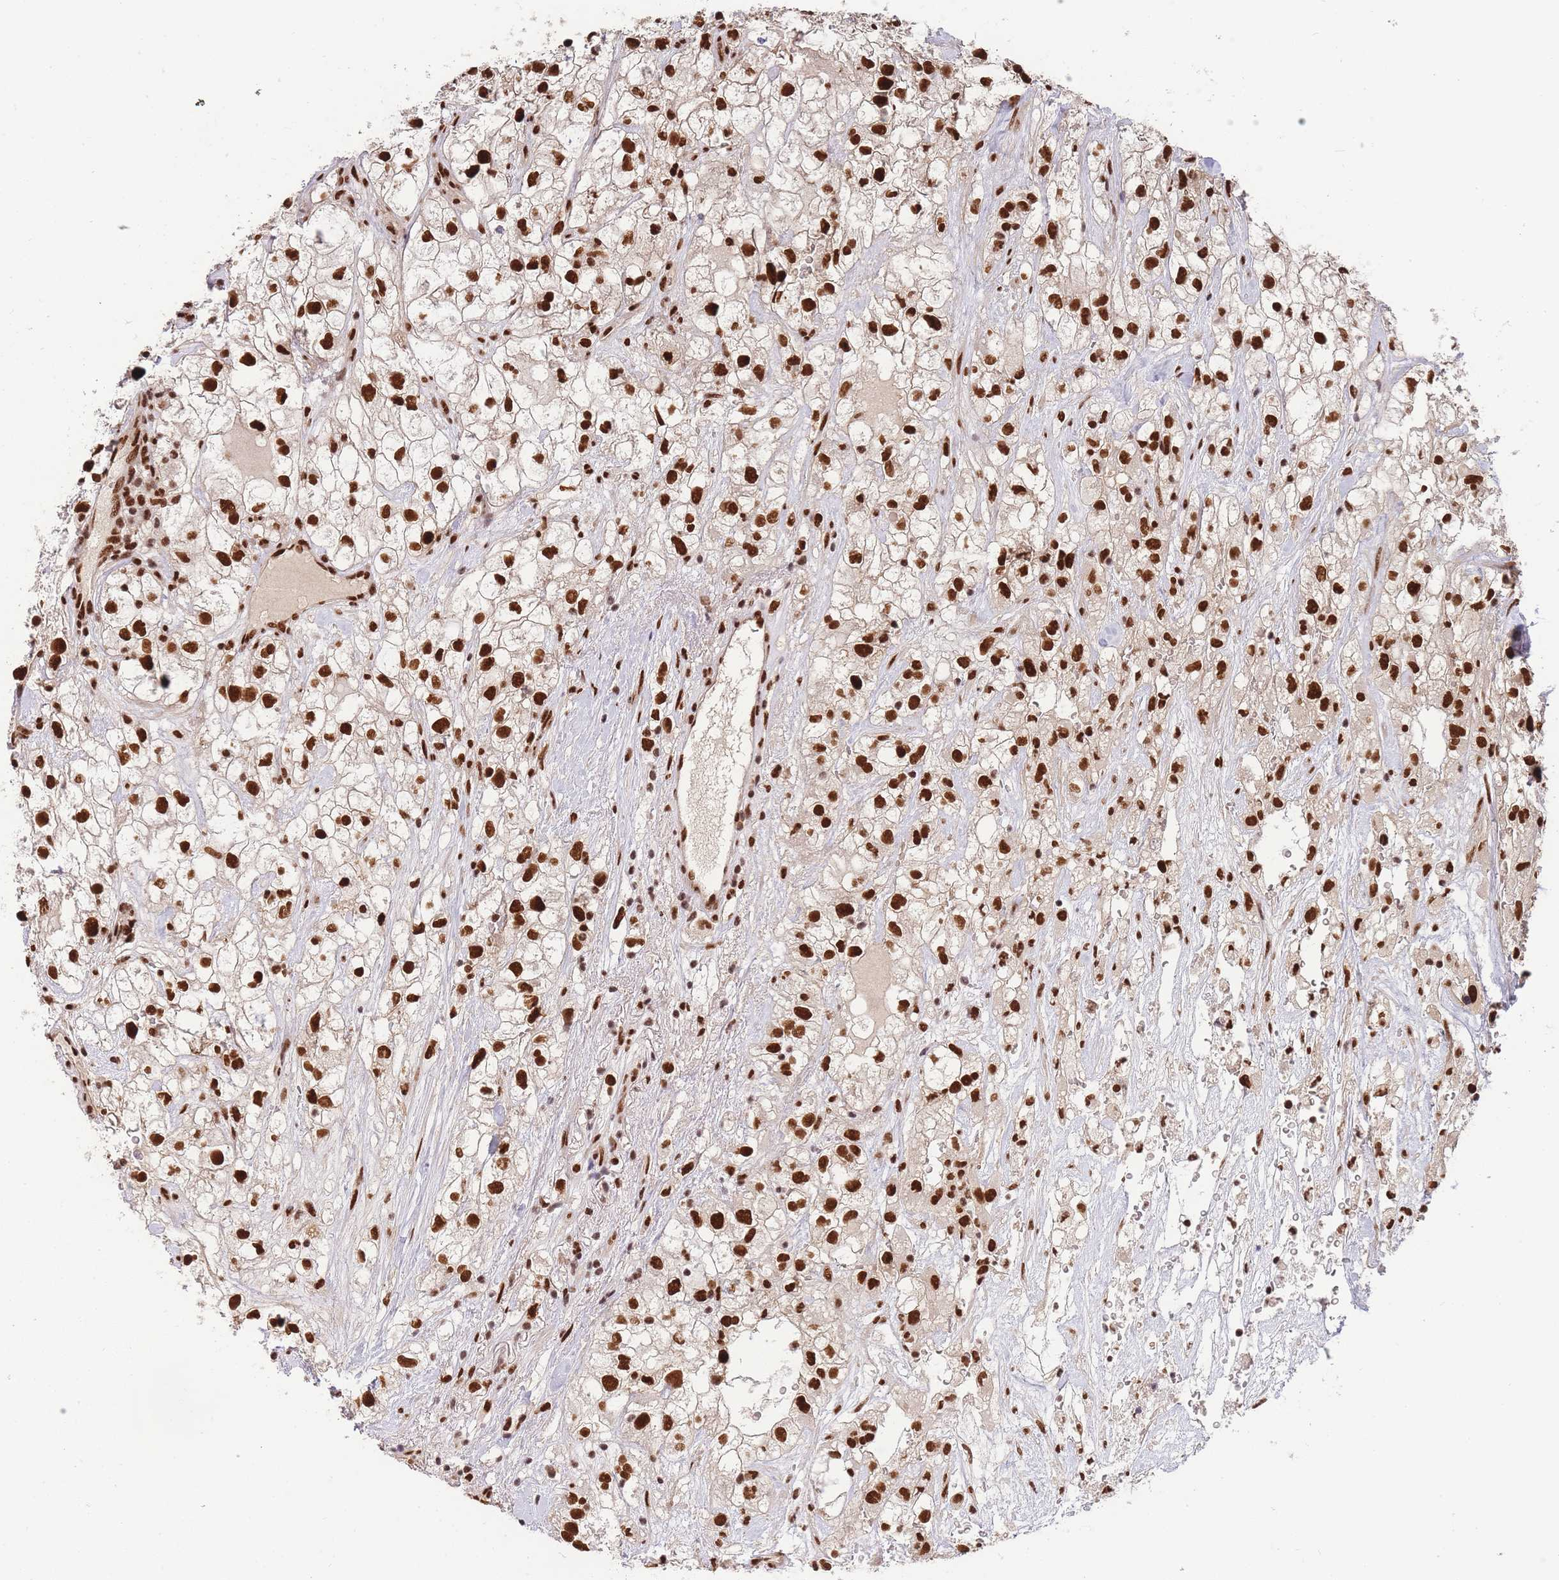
{"staining": {"intensity": "strong", "quantity": ">75%", "location": "nuclear"}, "tissue": "renal cancer", "cell_type": "Tumor cells", "image_type": "cancer", "snomed": [{"axis": "morphology", "description": "Adenocarcinoma, NOS"}, {"axis": "topography", "description": "Kidney"}], "caption": "Immunohistochemistry histopathology image of human renal cancer stained for a protein (brown), which reveals high levels of strong nuclear positivity in approximately >75% of tumor cells.", "gene": "PRKDC", "patient": {"sex": "male", "age": 59}}